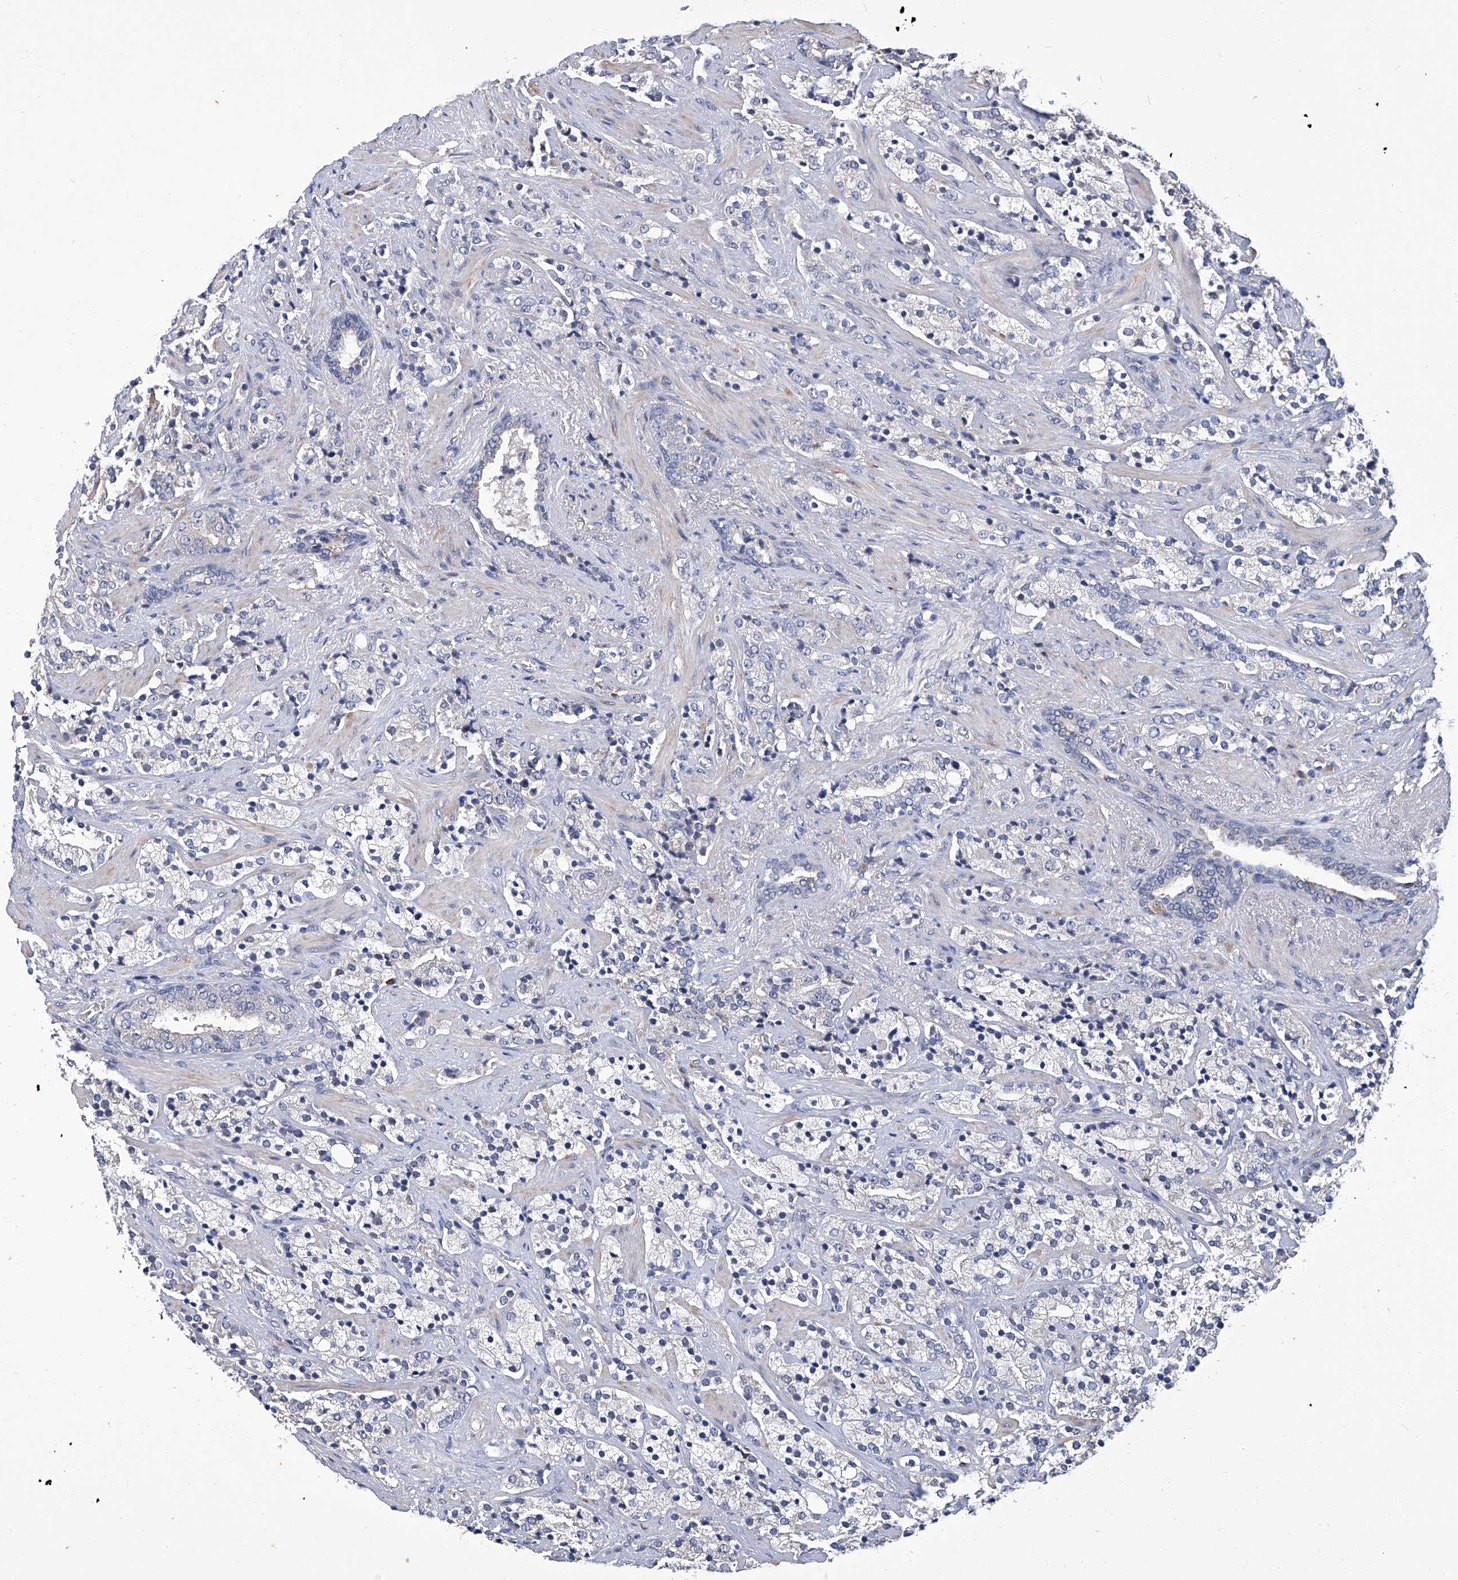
{"staining": {"intensity": "negative", "quantity": "none", "location": "none"}, "tissue": "prostate cancer", "cell_type": "Tumor cells", "image_type": "cancer", "snomed": [{"axis": "morphology", "description": "Adenocarcinoma, High grade"}, {"axis": "topography", "description": "Prostate"}], "caption": "This is an IHC micrograph of human prostate cancer. There is no staining in tumor cells.", "gene": "OAT", "patient": {"sex": "male", "age": 71}}